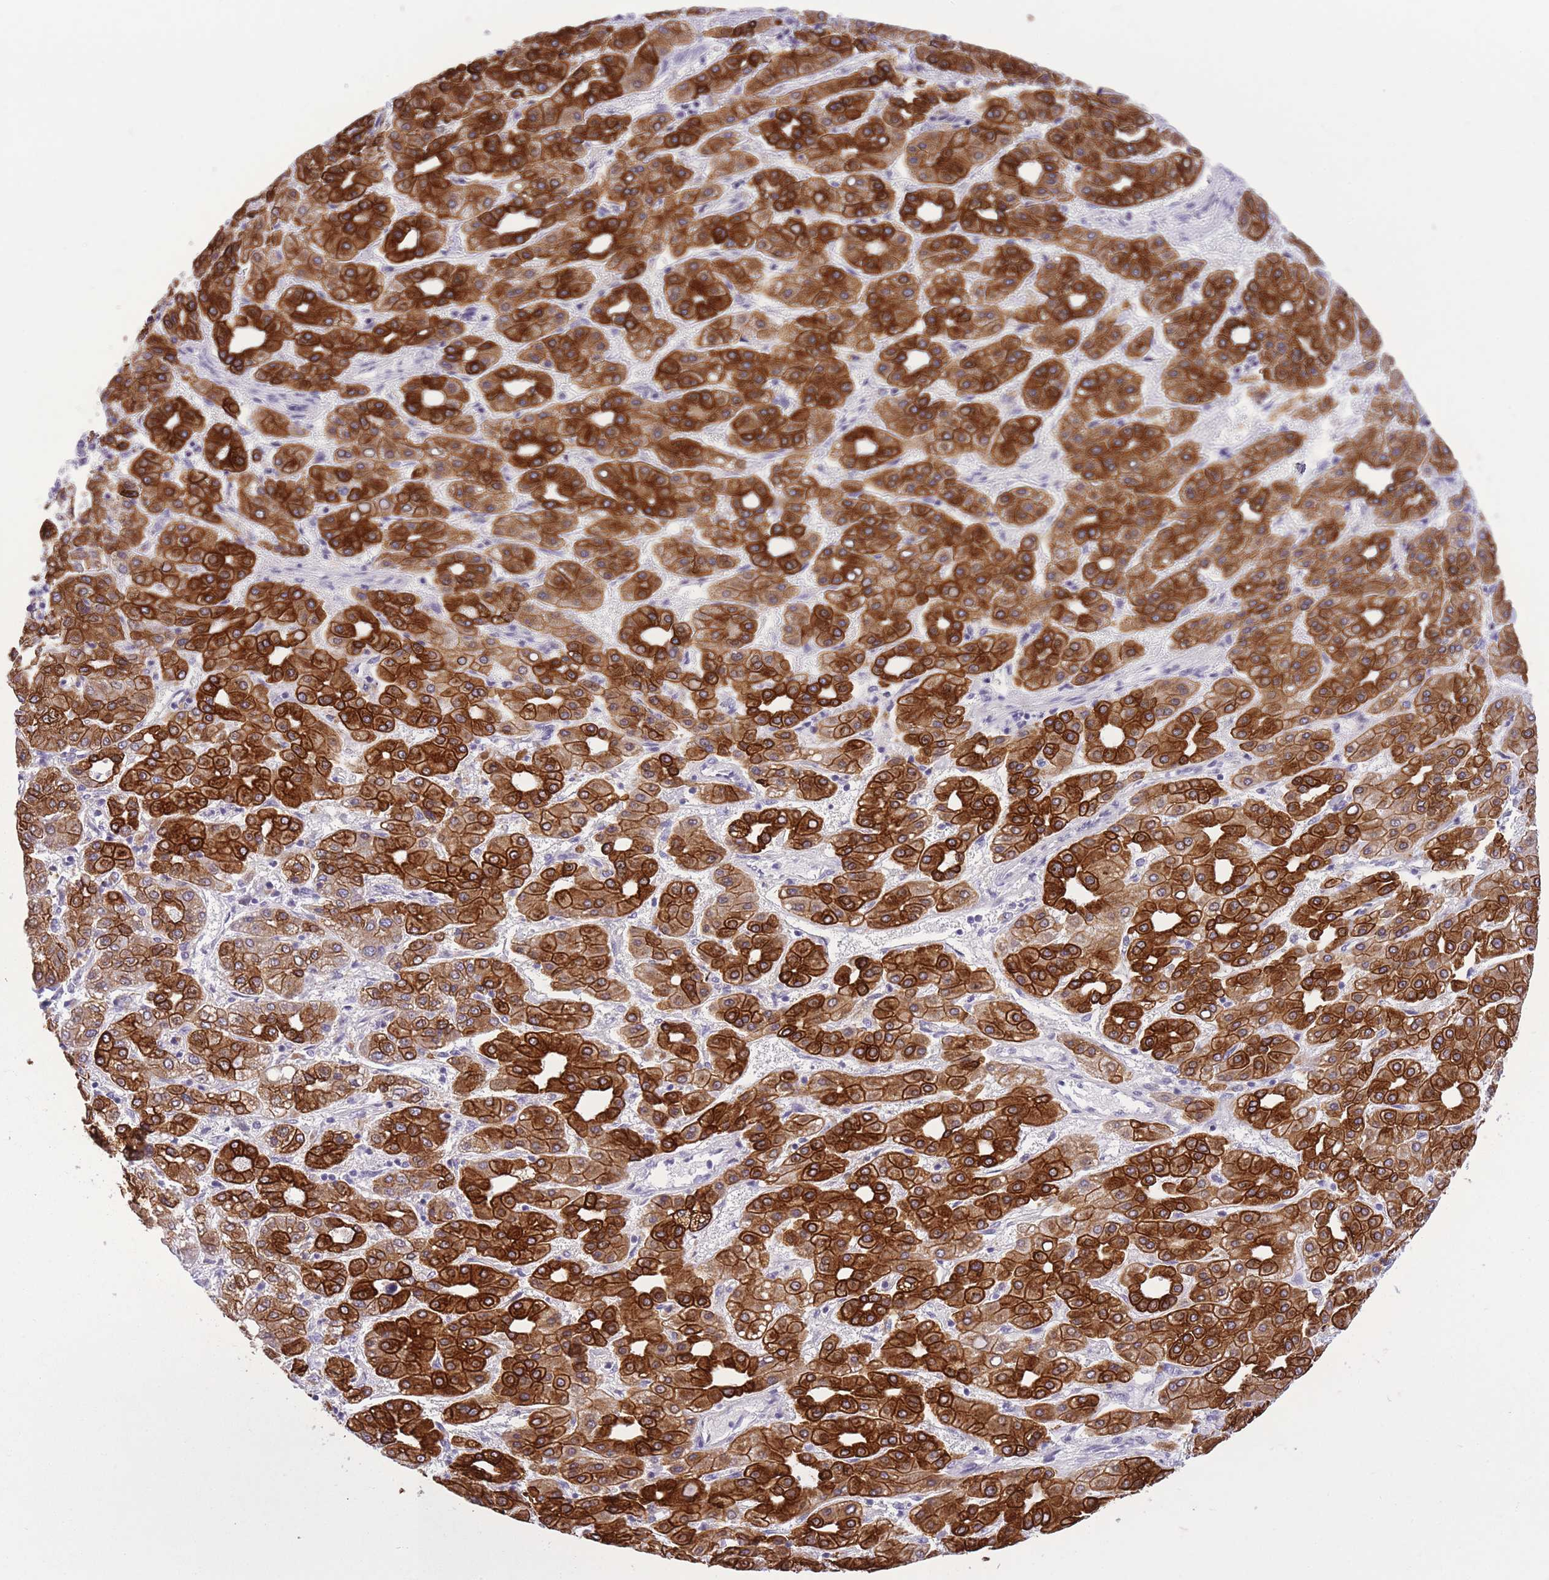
{"staining": {"intensity": "strong", "quantity": ">75%", "location": "cytoplasmic/membranous"}, "tissue": "liver cancer", "cell_type": "Tumor cells", "image_type": "cancer", "snomed": [{"axis": "morphology", "description": "Carcinoma, Hepatocellular, NOS"}, {"axis": "topography", "description": "Liver"}], "caption": "Immunohistochemistry (IHC) of human liver hepatocellular carcinoma reveals high levels of strong cytoplasmic/membranous expression in about >75% of tumor cells.", "gene": "RADX", "patient": {"sex": "male", "age": 65}}